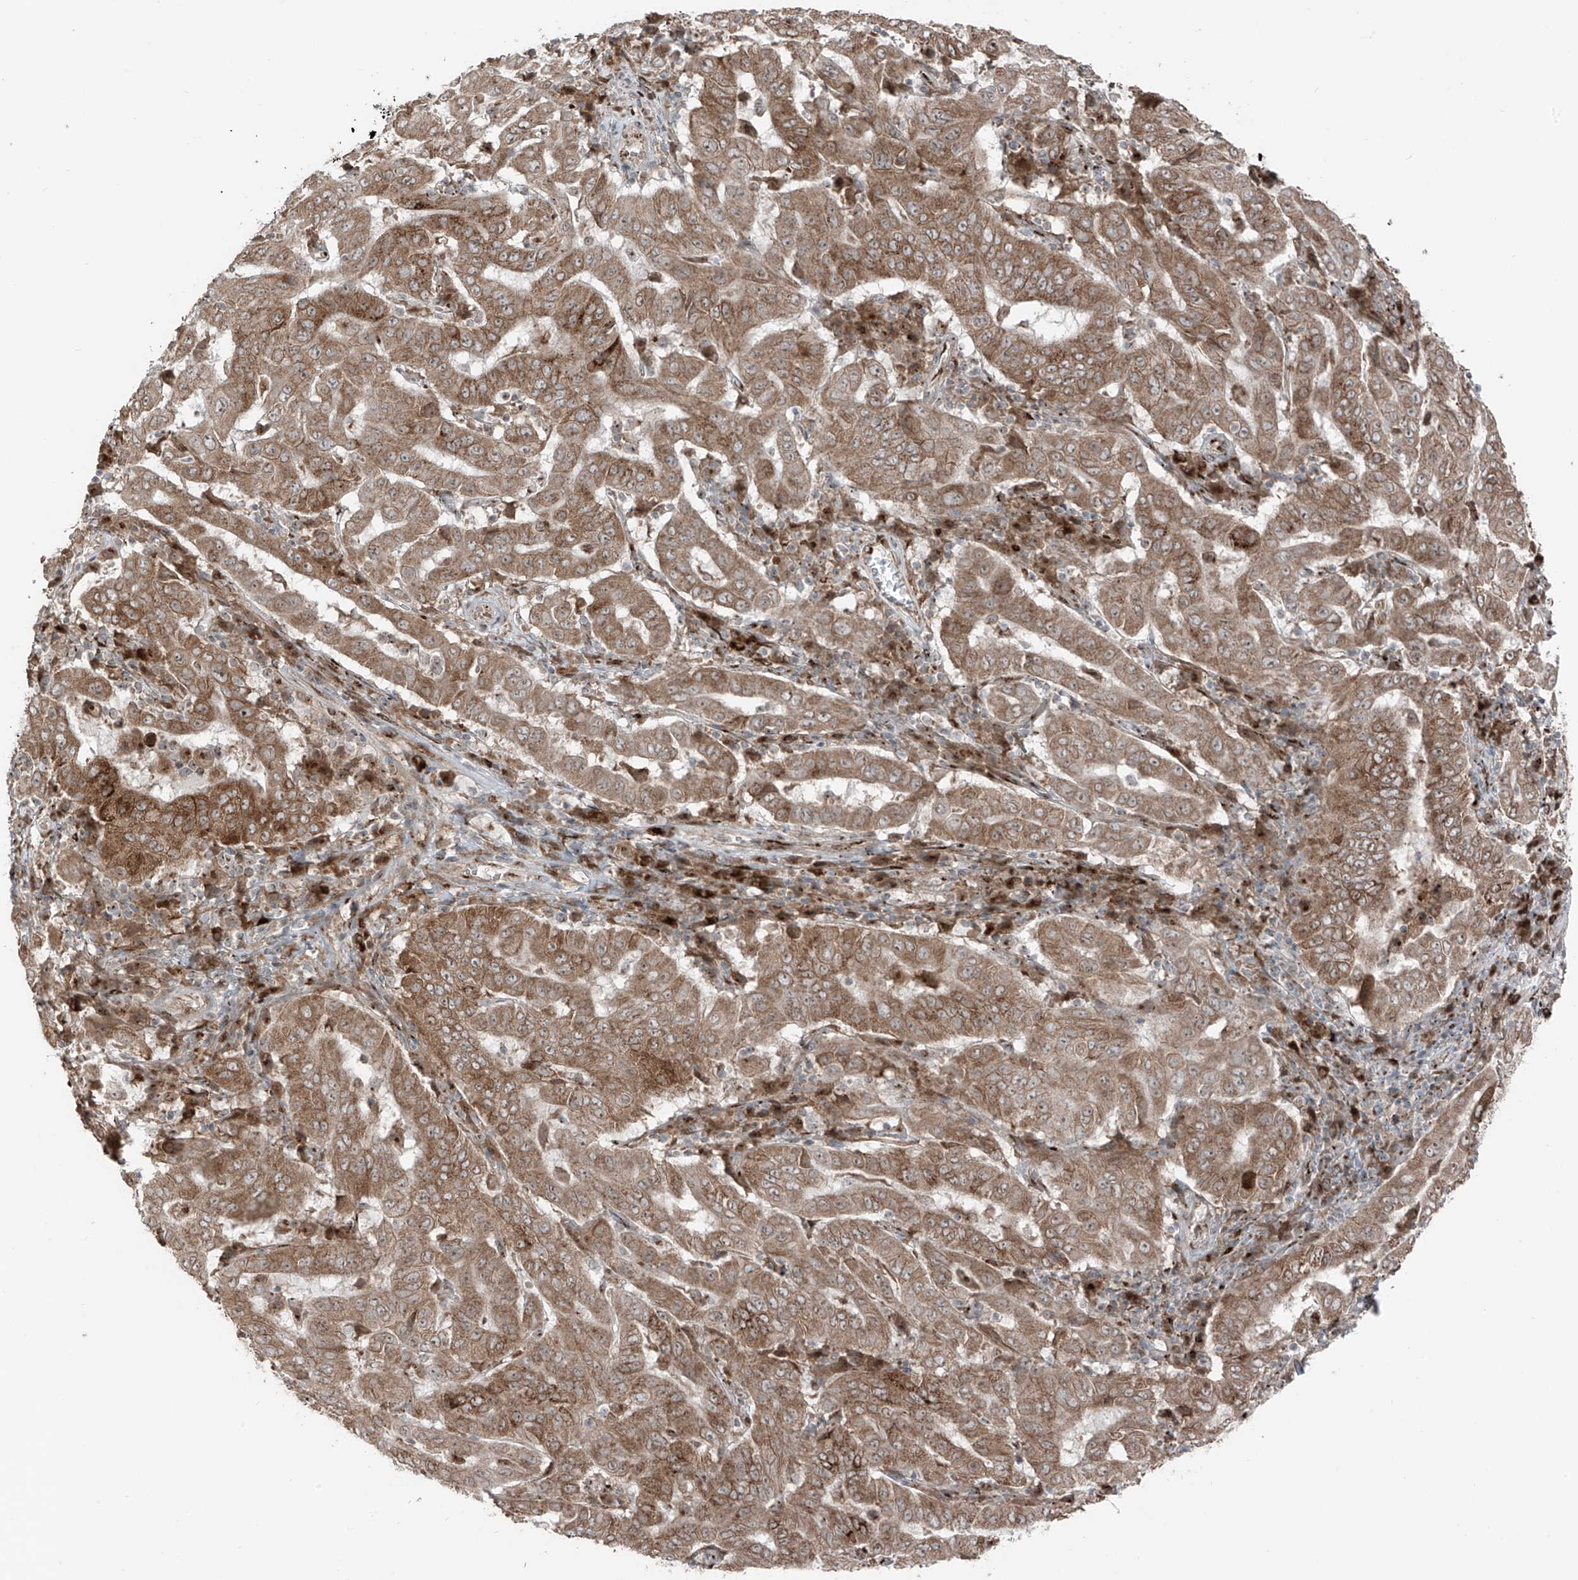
{"staining": {"intensity": "moderate", "quantity": ">75%", "location": "cytoplasmic/membranous"}, "tissue": "pancreatic cancer", "cell_type": "Tumor cells", "image_type": "cancer", "snomed": [{"axis": "morphology", "description": "Adenocarcinoma, NOS"}, {"axis": "topography", "description": "Pancreas"}], "caption": "Adenocarcinoma (pancreatic) was stained to show a protein in brown. There is medium levels of moderate cytoplasmic/membranous expression in approximately >75% of tumor cells.", "gene": "ERLEC1", "patient": {"sex": "male", "age": 63}}